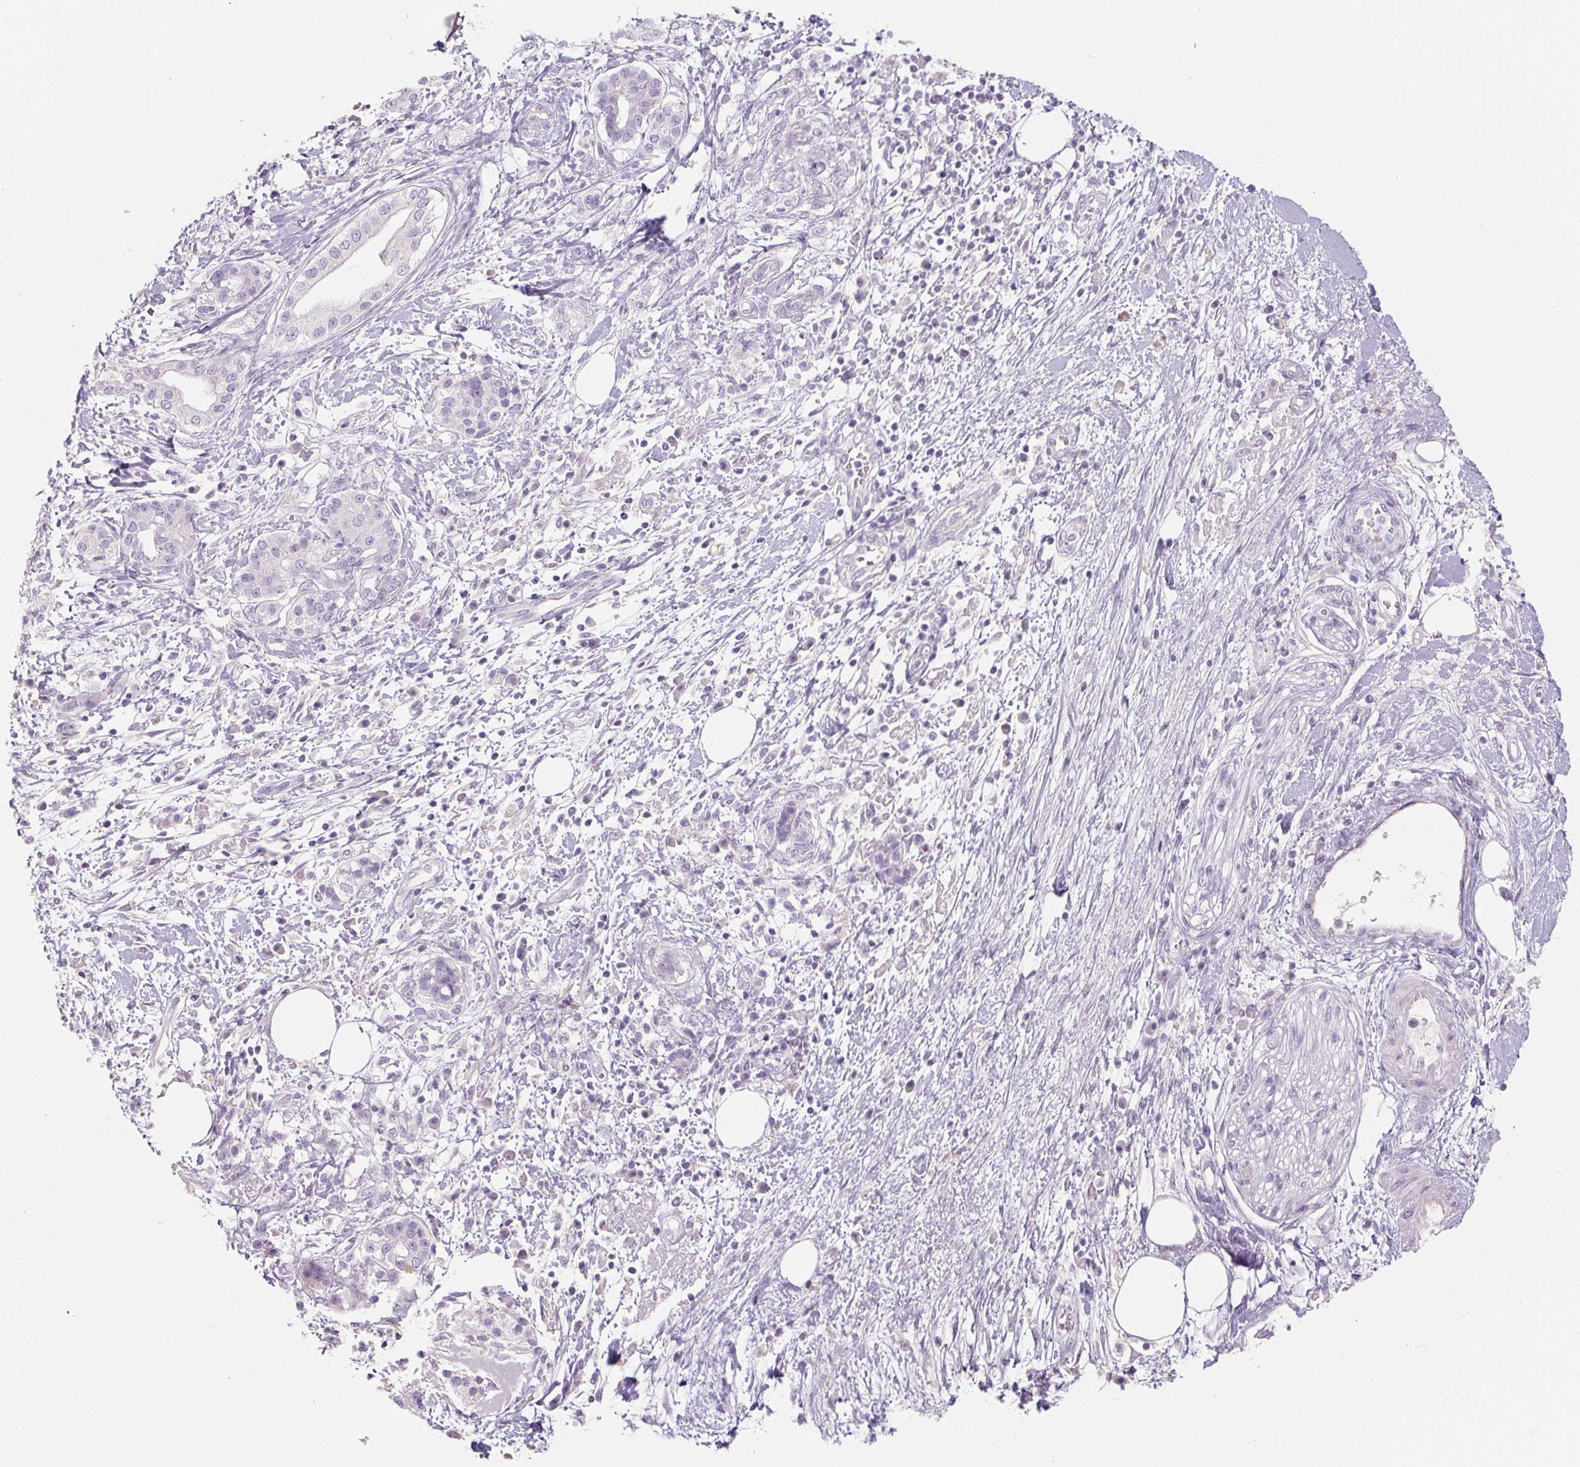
{"staining": {"intensity": "negative", "quantity": "none", "location": "none"}, "tissue": "pancreatic cancer", "cell_type": "Tumor cells", "image_type": "cancer", "snomed": [{"axis": "morphology", "description": "Adenocarcinoma, NOS"}, {"axis": "topography", "description": "Pancreas"}], "caption": "This is a image of IHC staining of pancreatic cancer (adenocarcinoma), which shows no staining in tumor cells.", "gene": "NFE2L3", "patient": {"sex": "female", "age": 73}}